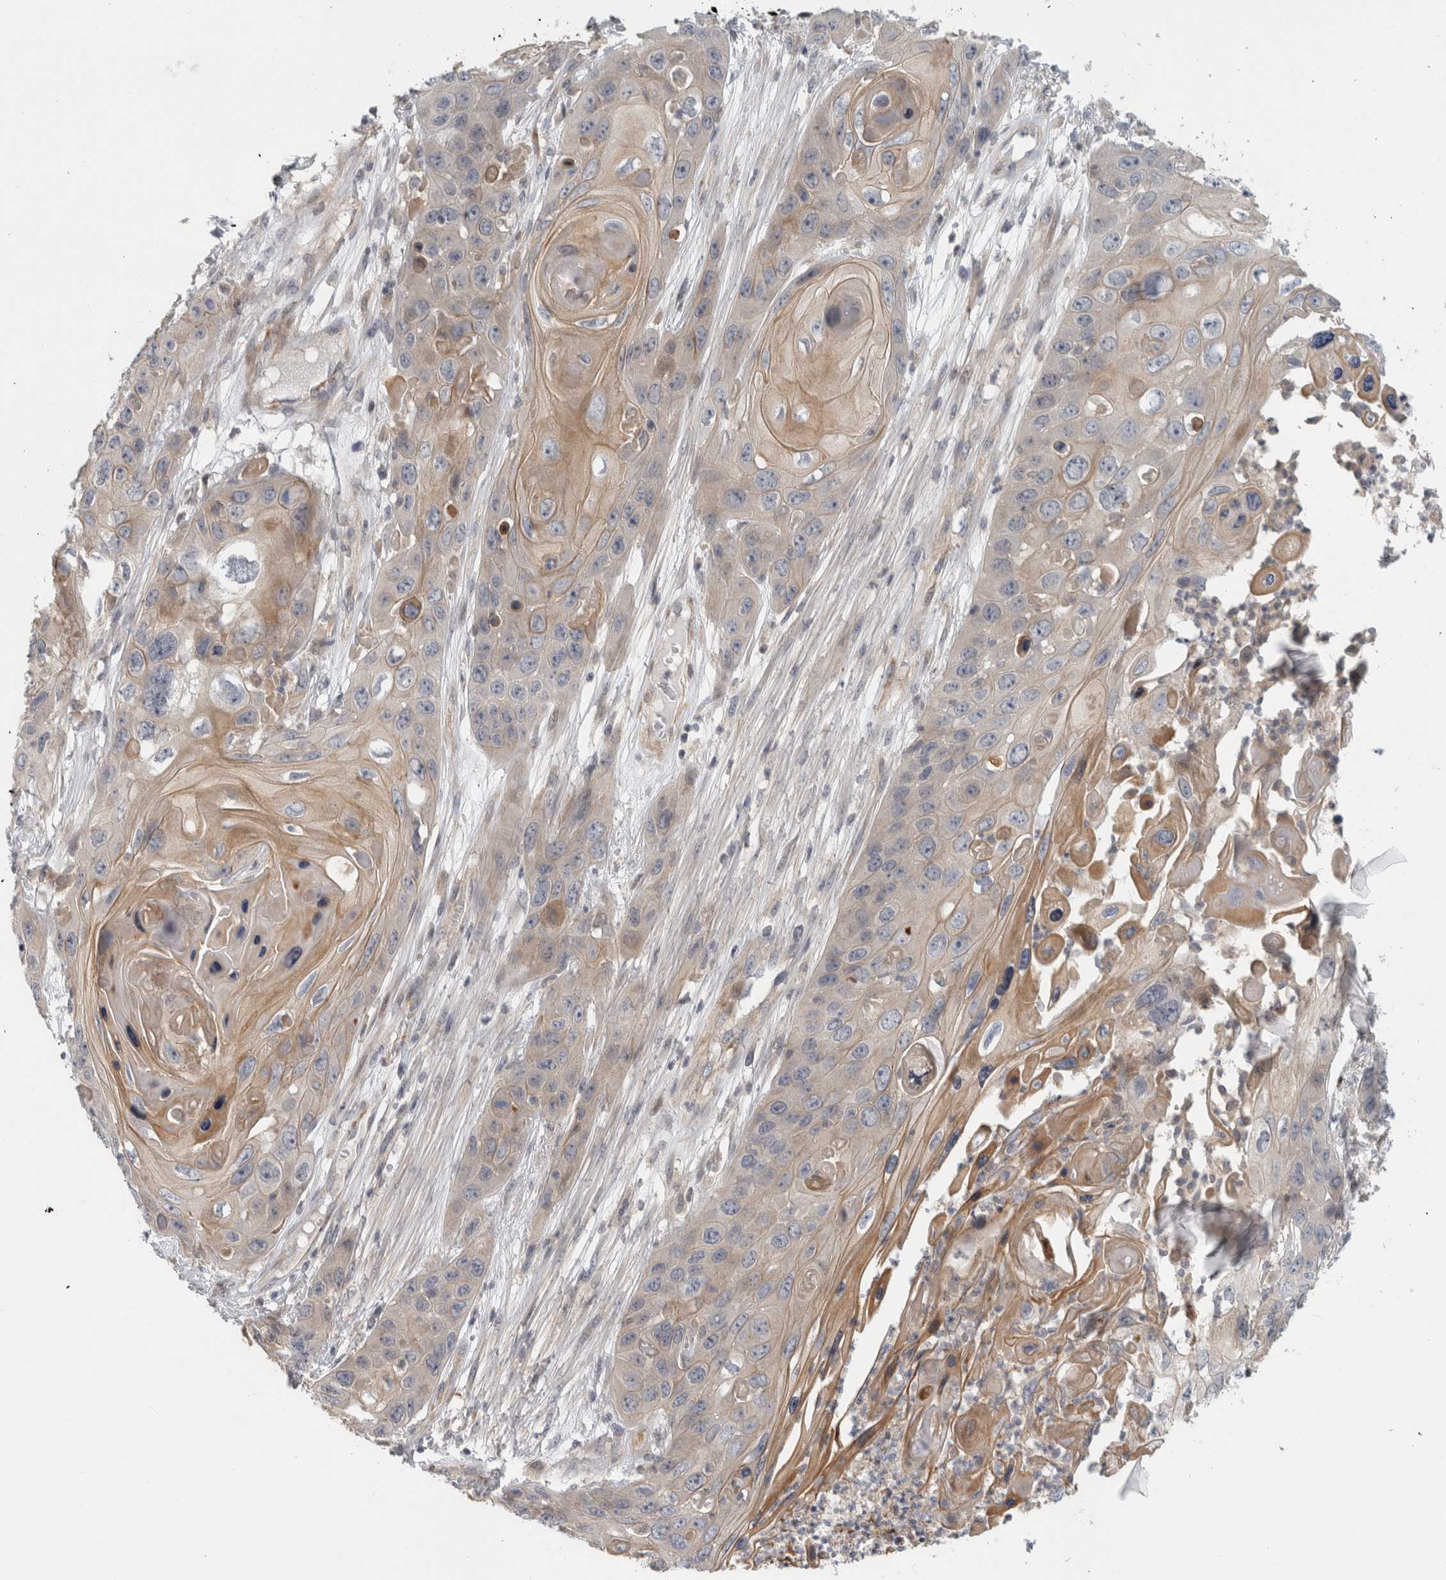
{"staining": {"intensity": "moderate", "quantity": "<25%", "location": "cytoplasmic/membranous"}, "tissue": "skin cancer", "cell_type": "Tumor cells", "image_type": "cancer", "snomed": [{"axis": "morphology", "description": "Squamous cell carcinoma, NOS"}, {"axis": "topography", "description": "Skin"}], "caption": "Immunohistochemical staining of human squamous cell carcinoma (skin) demonstrates low levels of moderate cytoplasmic/membranous expression in approximately <25% of tumor cells.", "gene": "ZNF804B", "patient": {"sex": "male", "age": 55}}